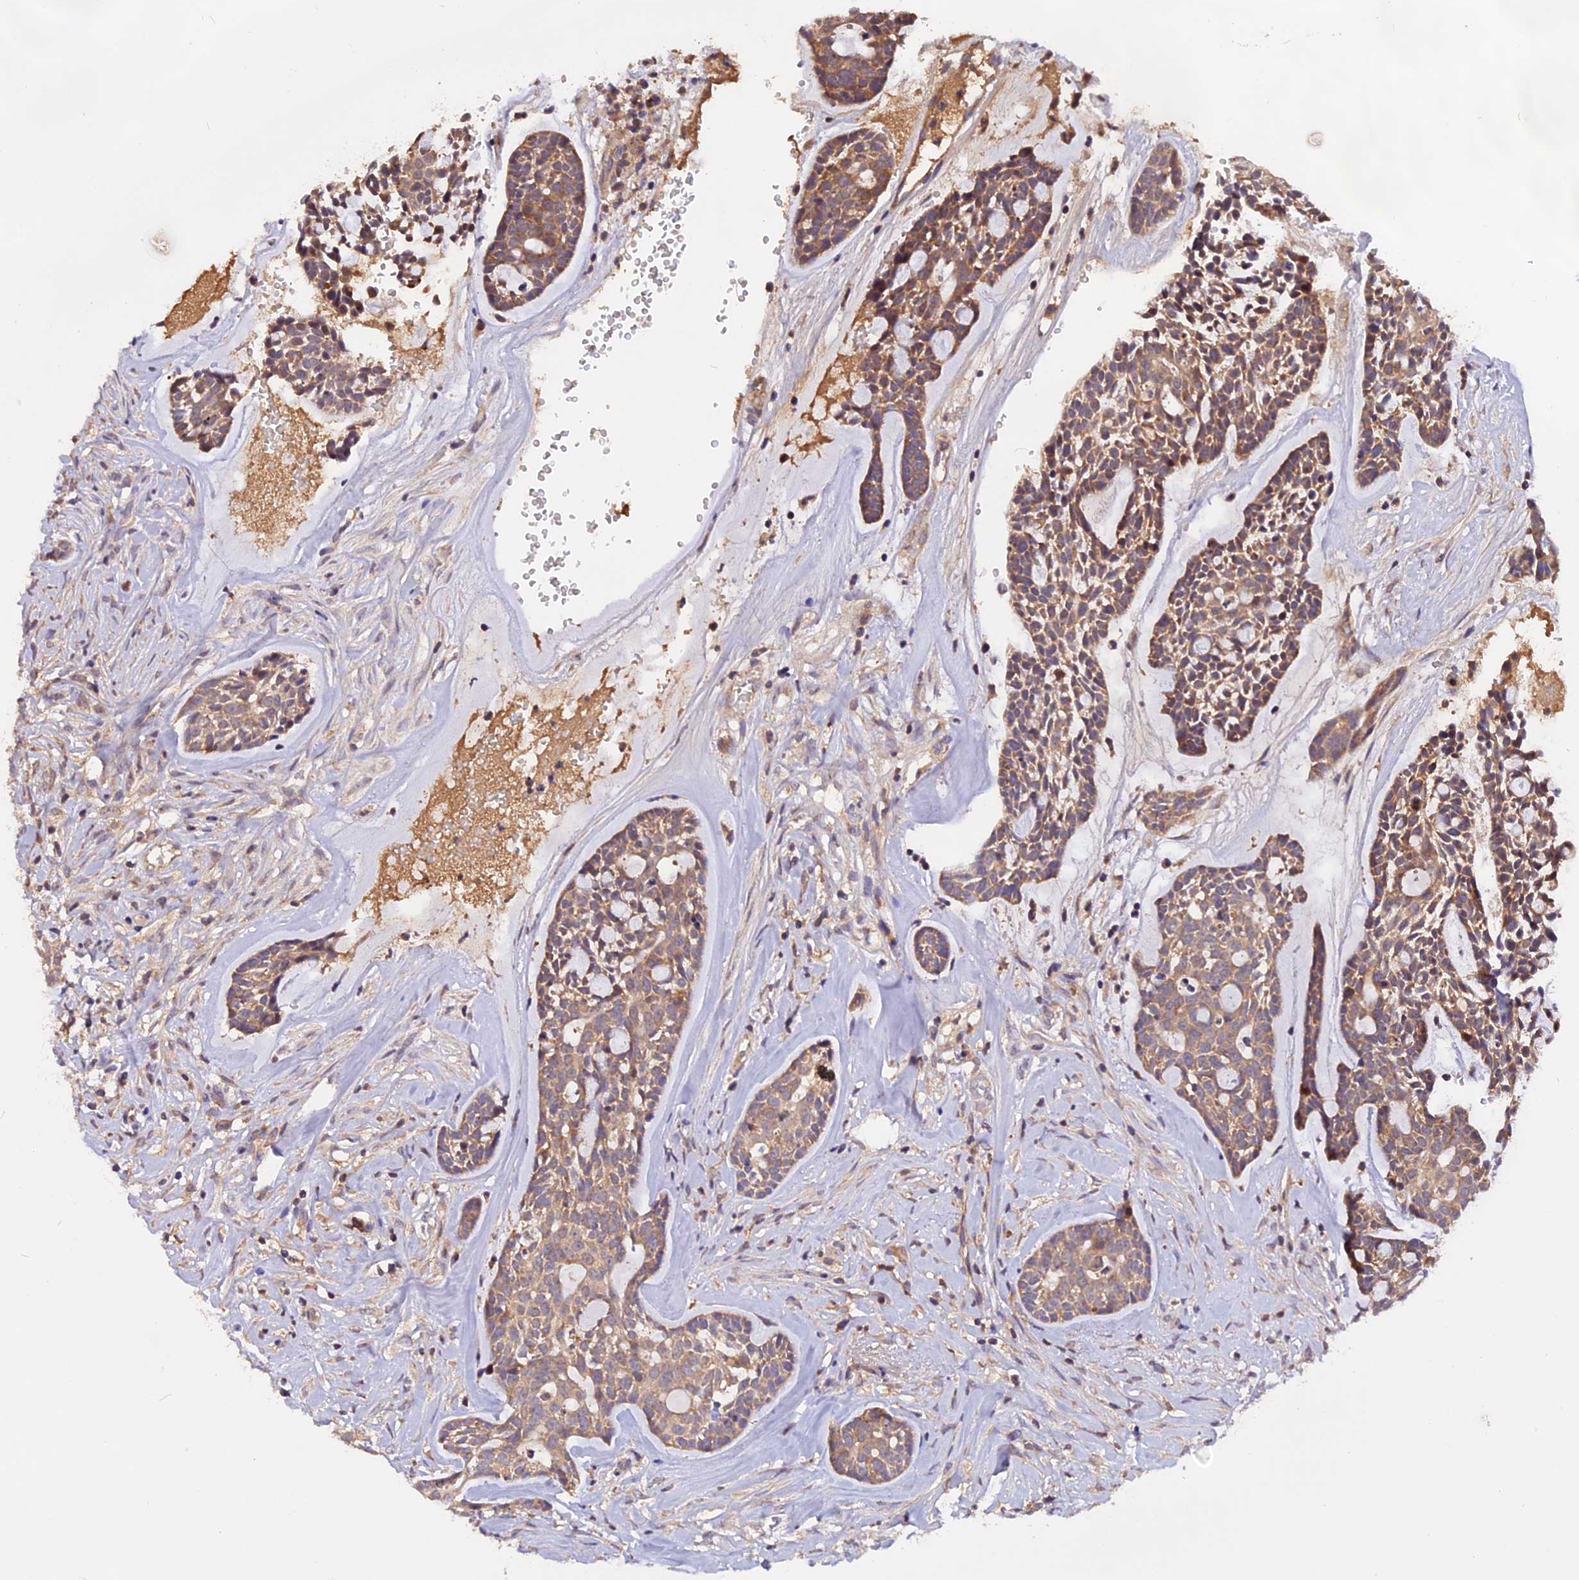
{"staining": {"intensity": "moderate", "quantity": ">75%", "location": "cytoplasmic/membranous"}, "tissue": "head and neck cancer", "cell_type": "Tumor cells", "image_type": "cancer", "snomed": [{"axis": "morphology", "description": "Normal tissue, NOS"}, {"axis": "morphology", "description": "Adenocarcinoma, NOS"}, {"axis": "topography", "description": "Subcutis"}, {"axis": "topography", "description": "Nasopharynx"}, {"axis": "topography", "description": "Head-Neck"}], "caption": "The photomicrograph reveals staining of head and neck cancer (adenocarcinoma), revealing moderate cytoplasmic/membranous protein expression (brown color) within tumor cells.", "gene": "MARK4", "patient": {"sex": "female", "age": 73}}